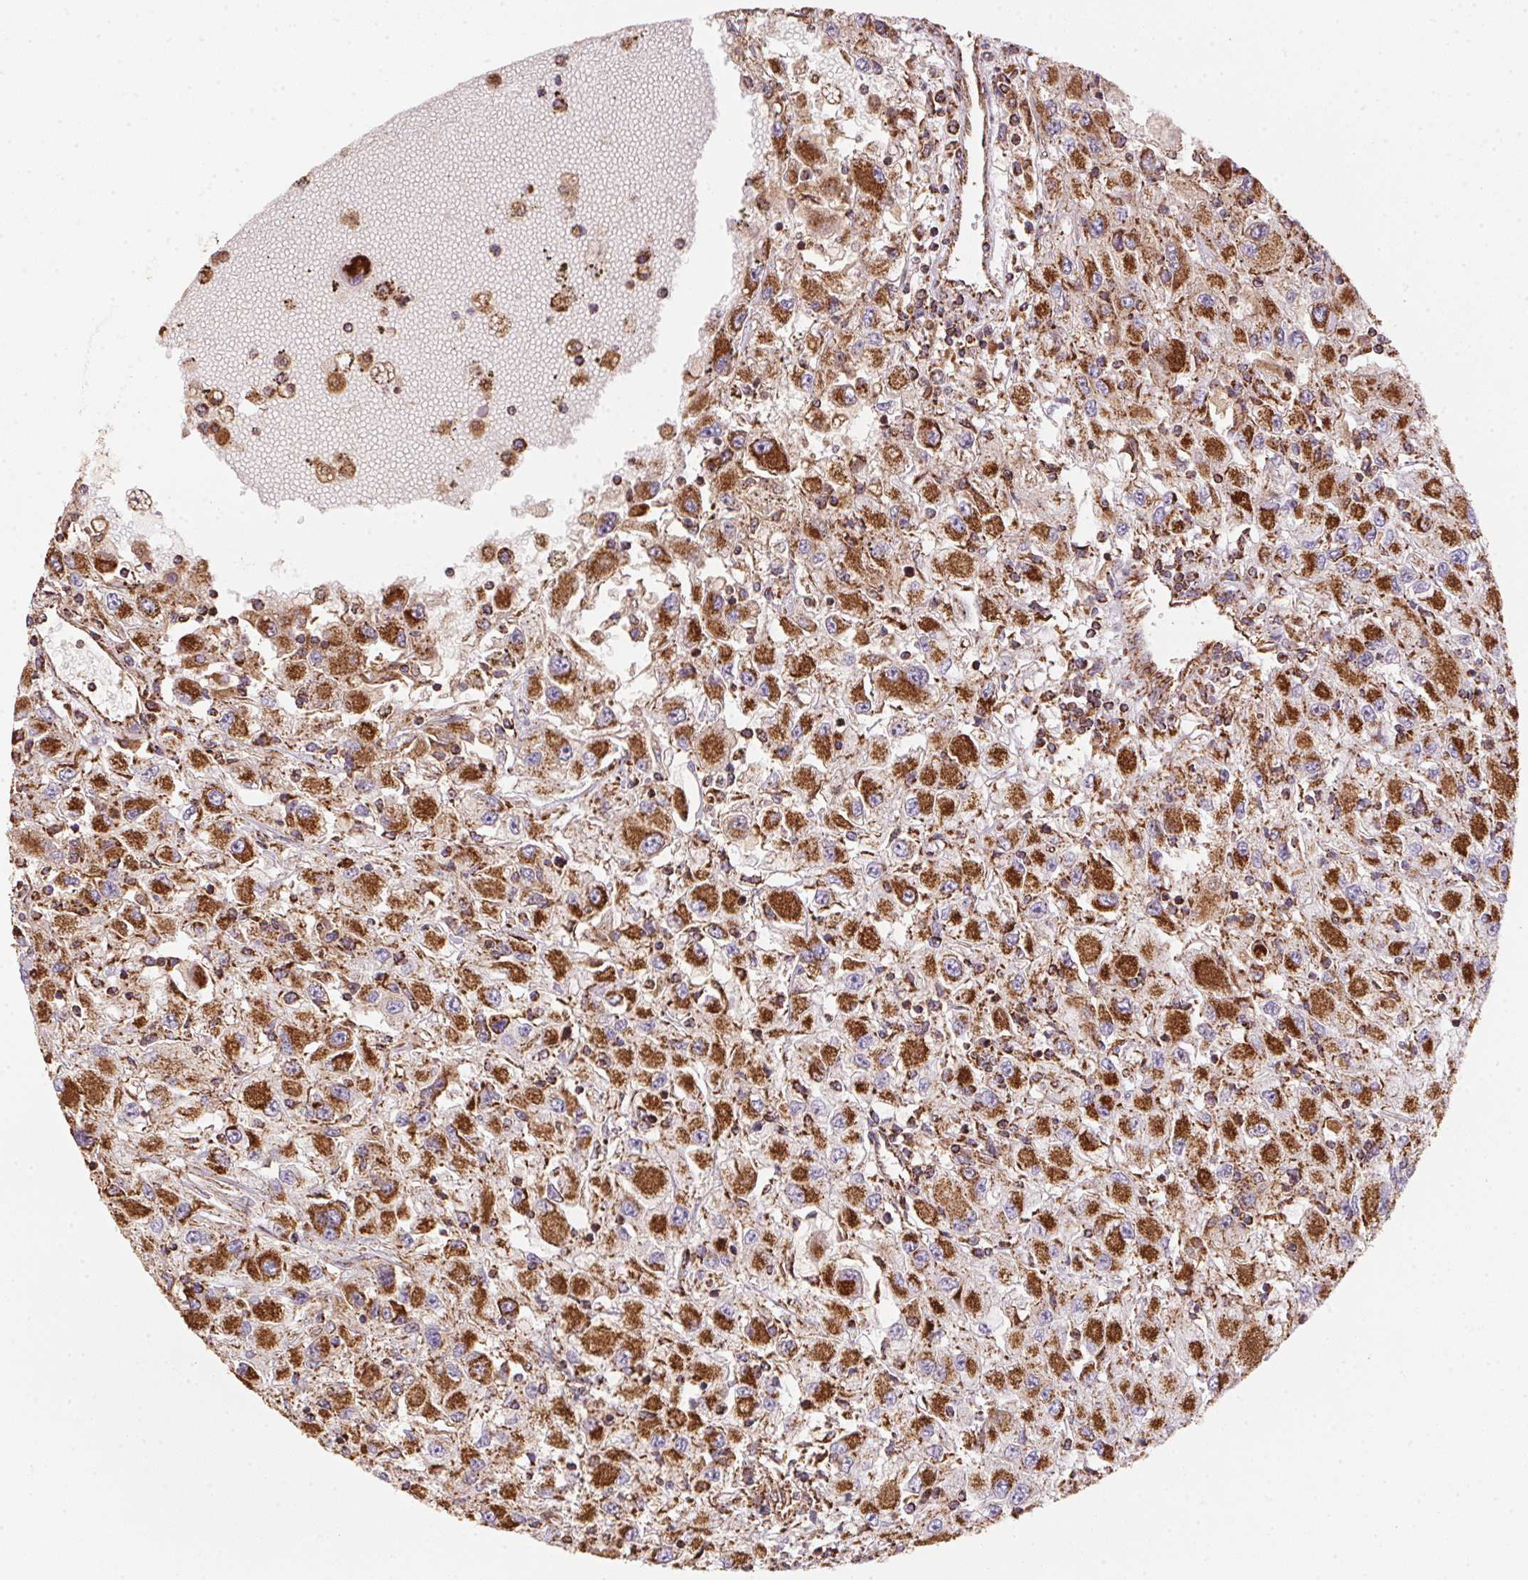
{"staining": {"intensity": "strong", "quantity": ">75%", "location": "cytoplasmic/membranous"}, "tissue": "renal cancer", "cell_type": "Tumor cells", "image_type": "cancer", "snomed": [{"axis": "morphology", "description": "Adenocarcinoma, NOS"}, {"axis": "topography", "description": "Kidney"}], "caption": "Brown immunohistochemical staining in renal cancer (adenocarcinoma) exhibits strong cytoplasmic/membranous positivity in approximately >75% of tumor cells. The staining was performed using DAB, with brown indicating positive protein expression. Nuclei are stained blue with hematoxylin.", "gene": "NDUFS2", "patient": {"sex": "female", "age": 67}}